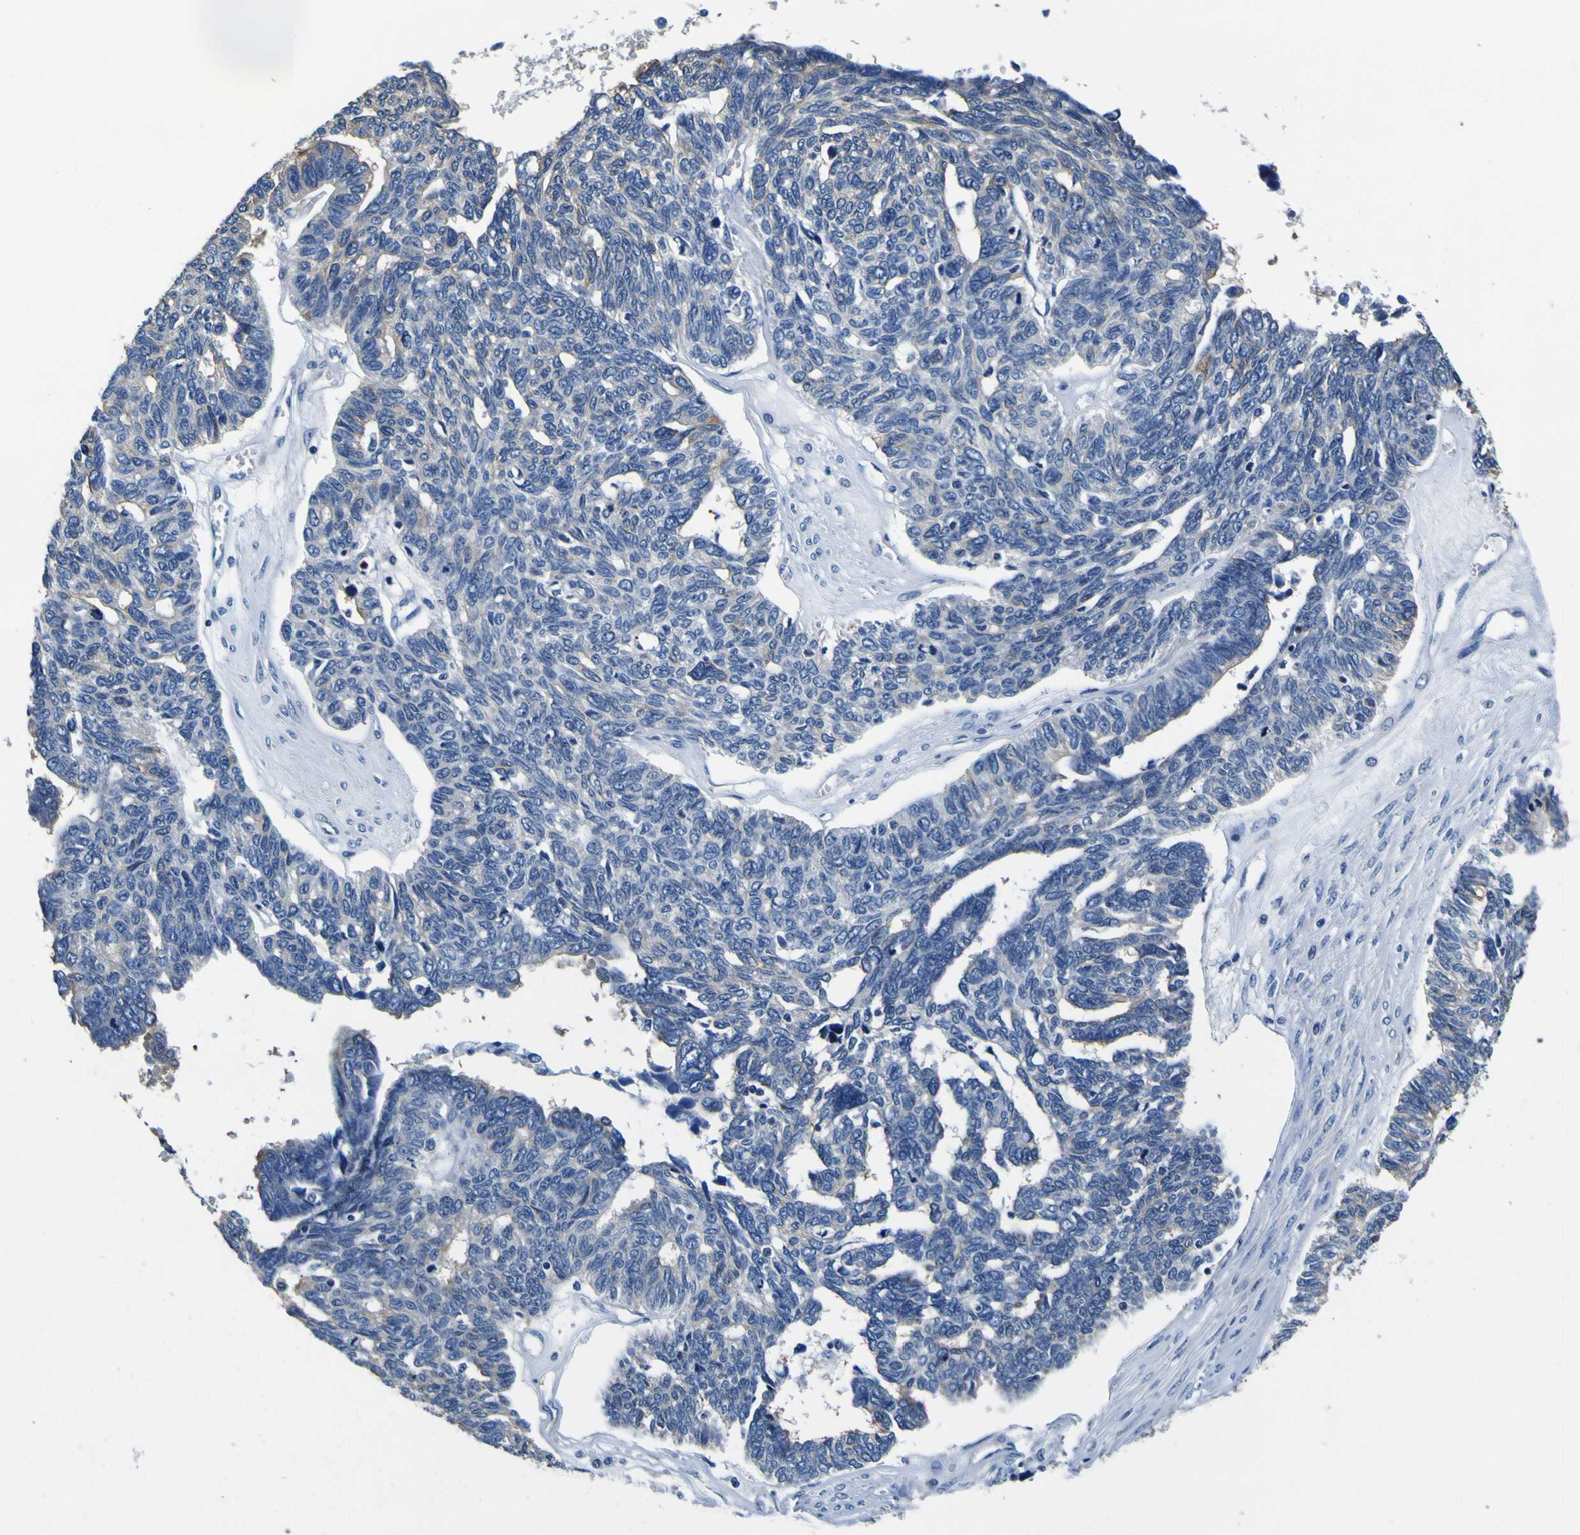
{"staining": {"intensity": "weak", "quantity": "<25%", "location": "cytoplasmic/membranous"}, "tissue": "ovarian cancer", "cell_type": "Tumor cells", "image_type": "cancer", "snomed": [{"axis": "morphology", "description": "Cystadenocarcinoma, serous, NOS"}, {"axis": "topography", "description": "Ovary"}], "caption": "Immunohistochemistry photomicrograph of human serous cystadenocarcinoma (ovarian) stained for a protein (brown), which exhibits no positivity in tumor cells.", "gene": "TUBA1B", "patient": {"sex": "female", "age": 79}}